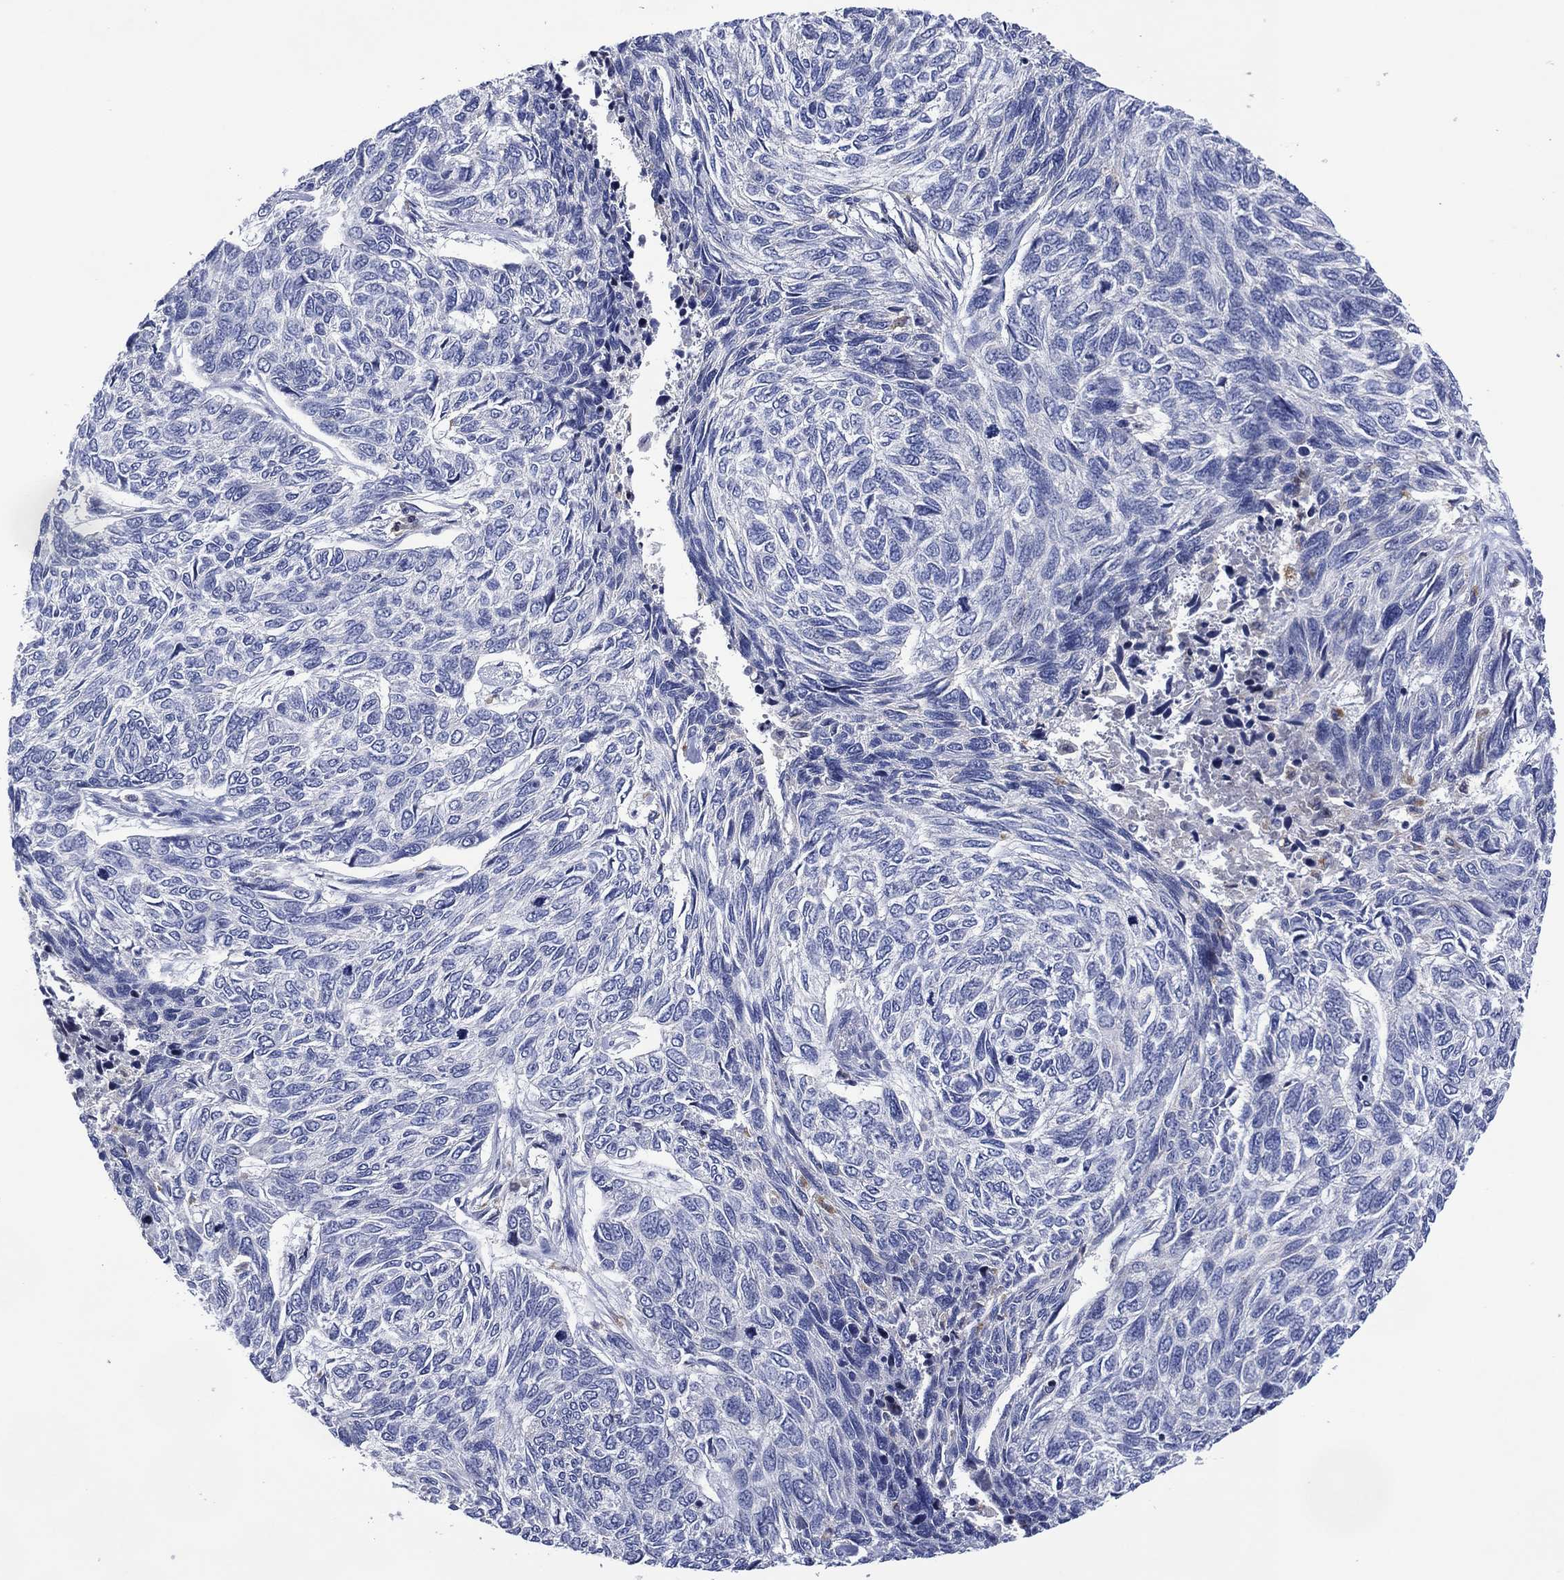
{"staining": {"intensity": "negative", "quantity": "none", "location": "none"}, "tissue": "skin cancer", "cell_type": "Tumor cells", "image_type": "cancer", "snomed": [{"axis": "morphology", "description": "Basal cell carcinoma"}, {"axis": "topography", "description": "Skin"}], "caption": "Histopathology image shows no significant protein expression in tumor cells of skin cancer.", "gene": "USP26", "patient": {"sex": "female", "age": 65}}